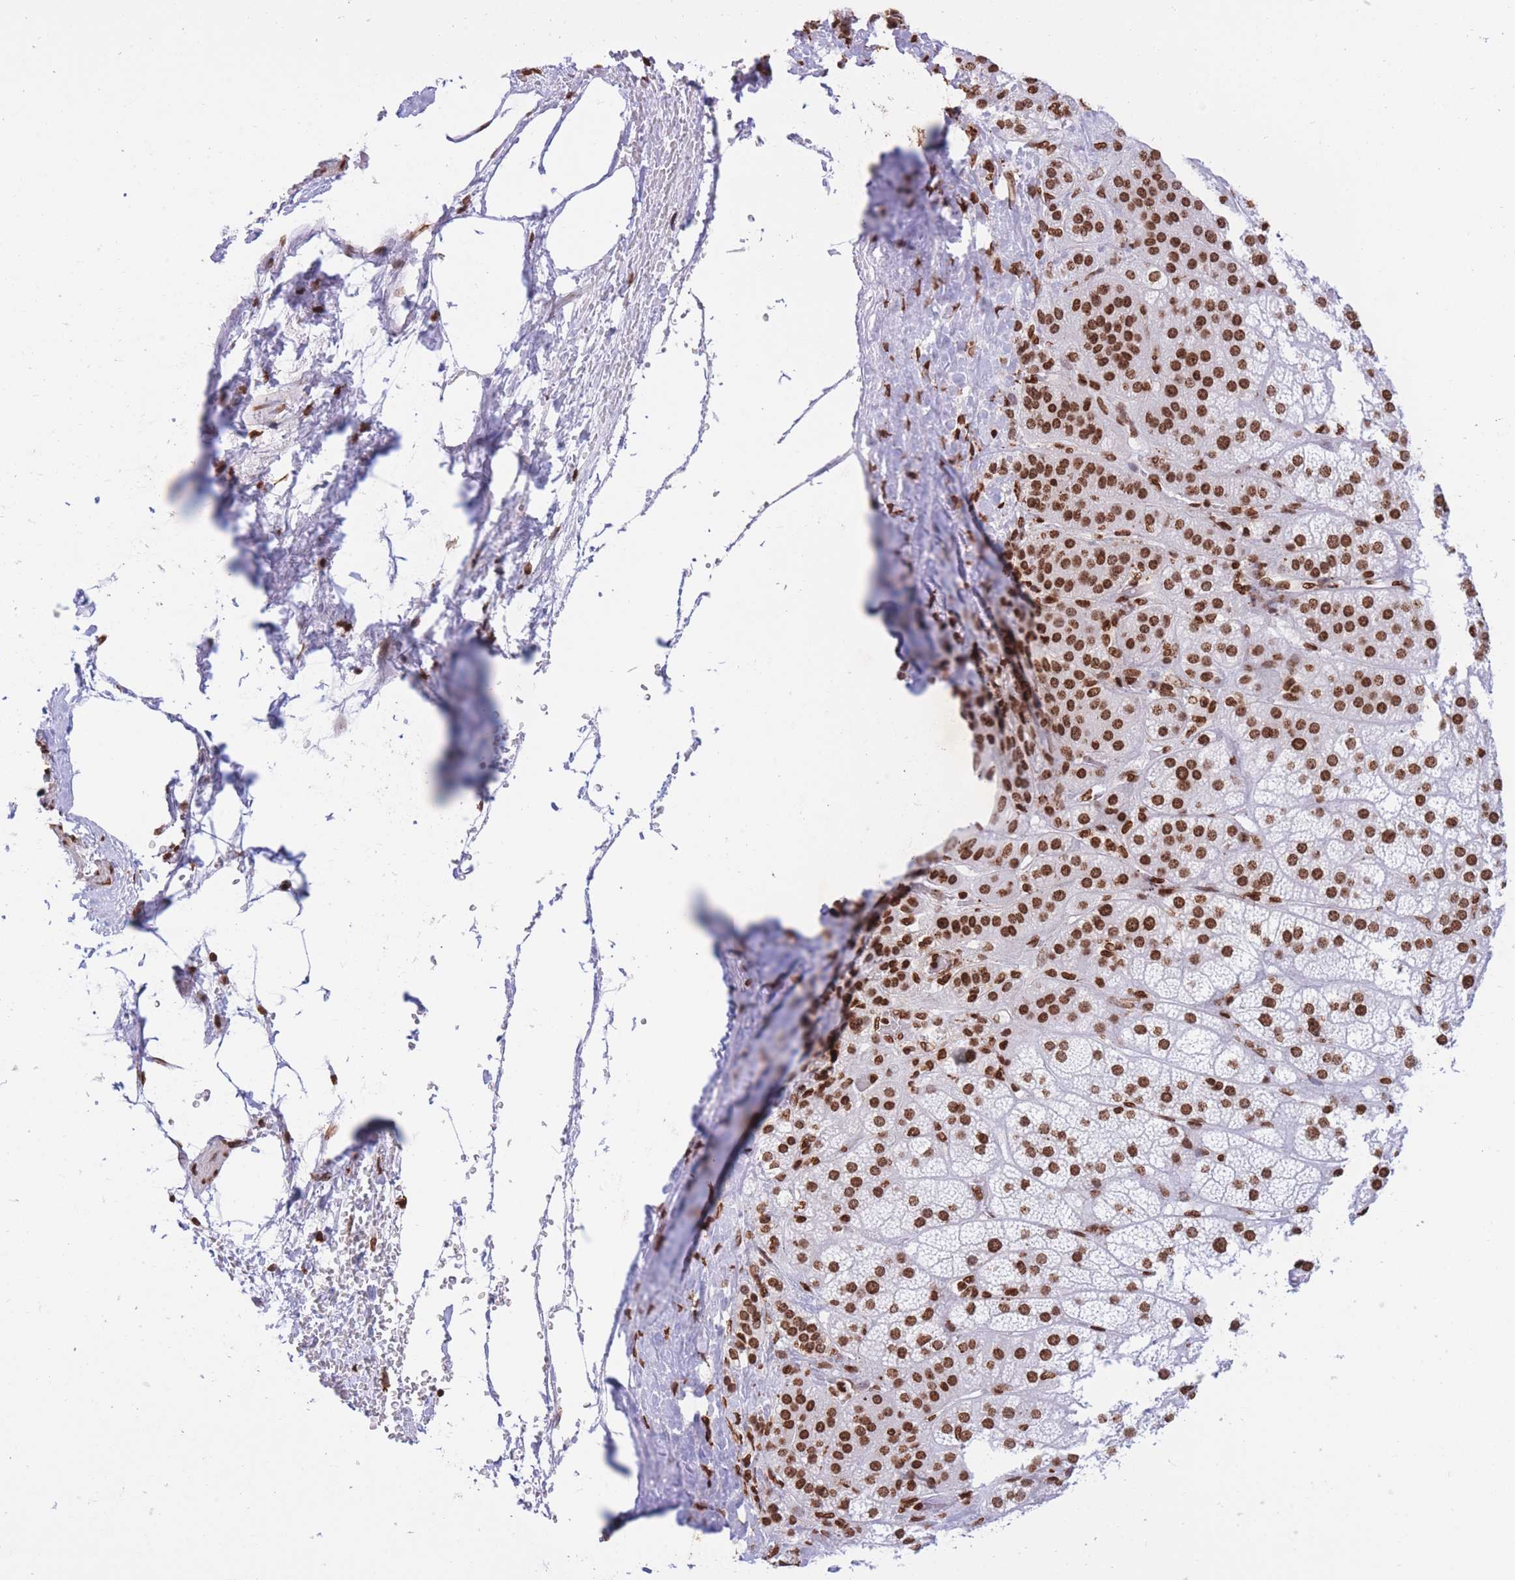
{"staining": {"intensity": "strong", "quantity": ">75%", "location": "nuclear"}, "tissue": "adrenal gland", "cell_type": "Glandular cells", "image_type": "normal", "snomed": [{"axis": "morphology", "description": "Normal tissue, NOS"}, {"axis": "topography", "description": "Adrenal gland"}], "caption": "IHC micrograph of unremarkable adrenal gland: adrenal gland stained using immunohistochemistry (IHC) shows high levels of strong protein expression localized specifically in the nuclear of glandular cells, appearing as a nuclear brown color.", "gene": "H2BC10", "patient": {"sex": "female", "age": 70}}